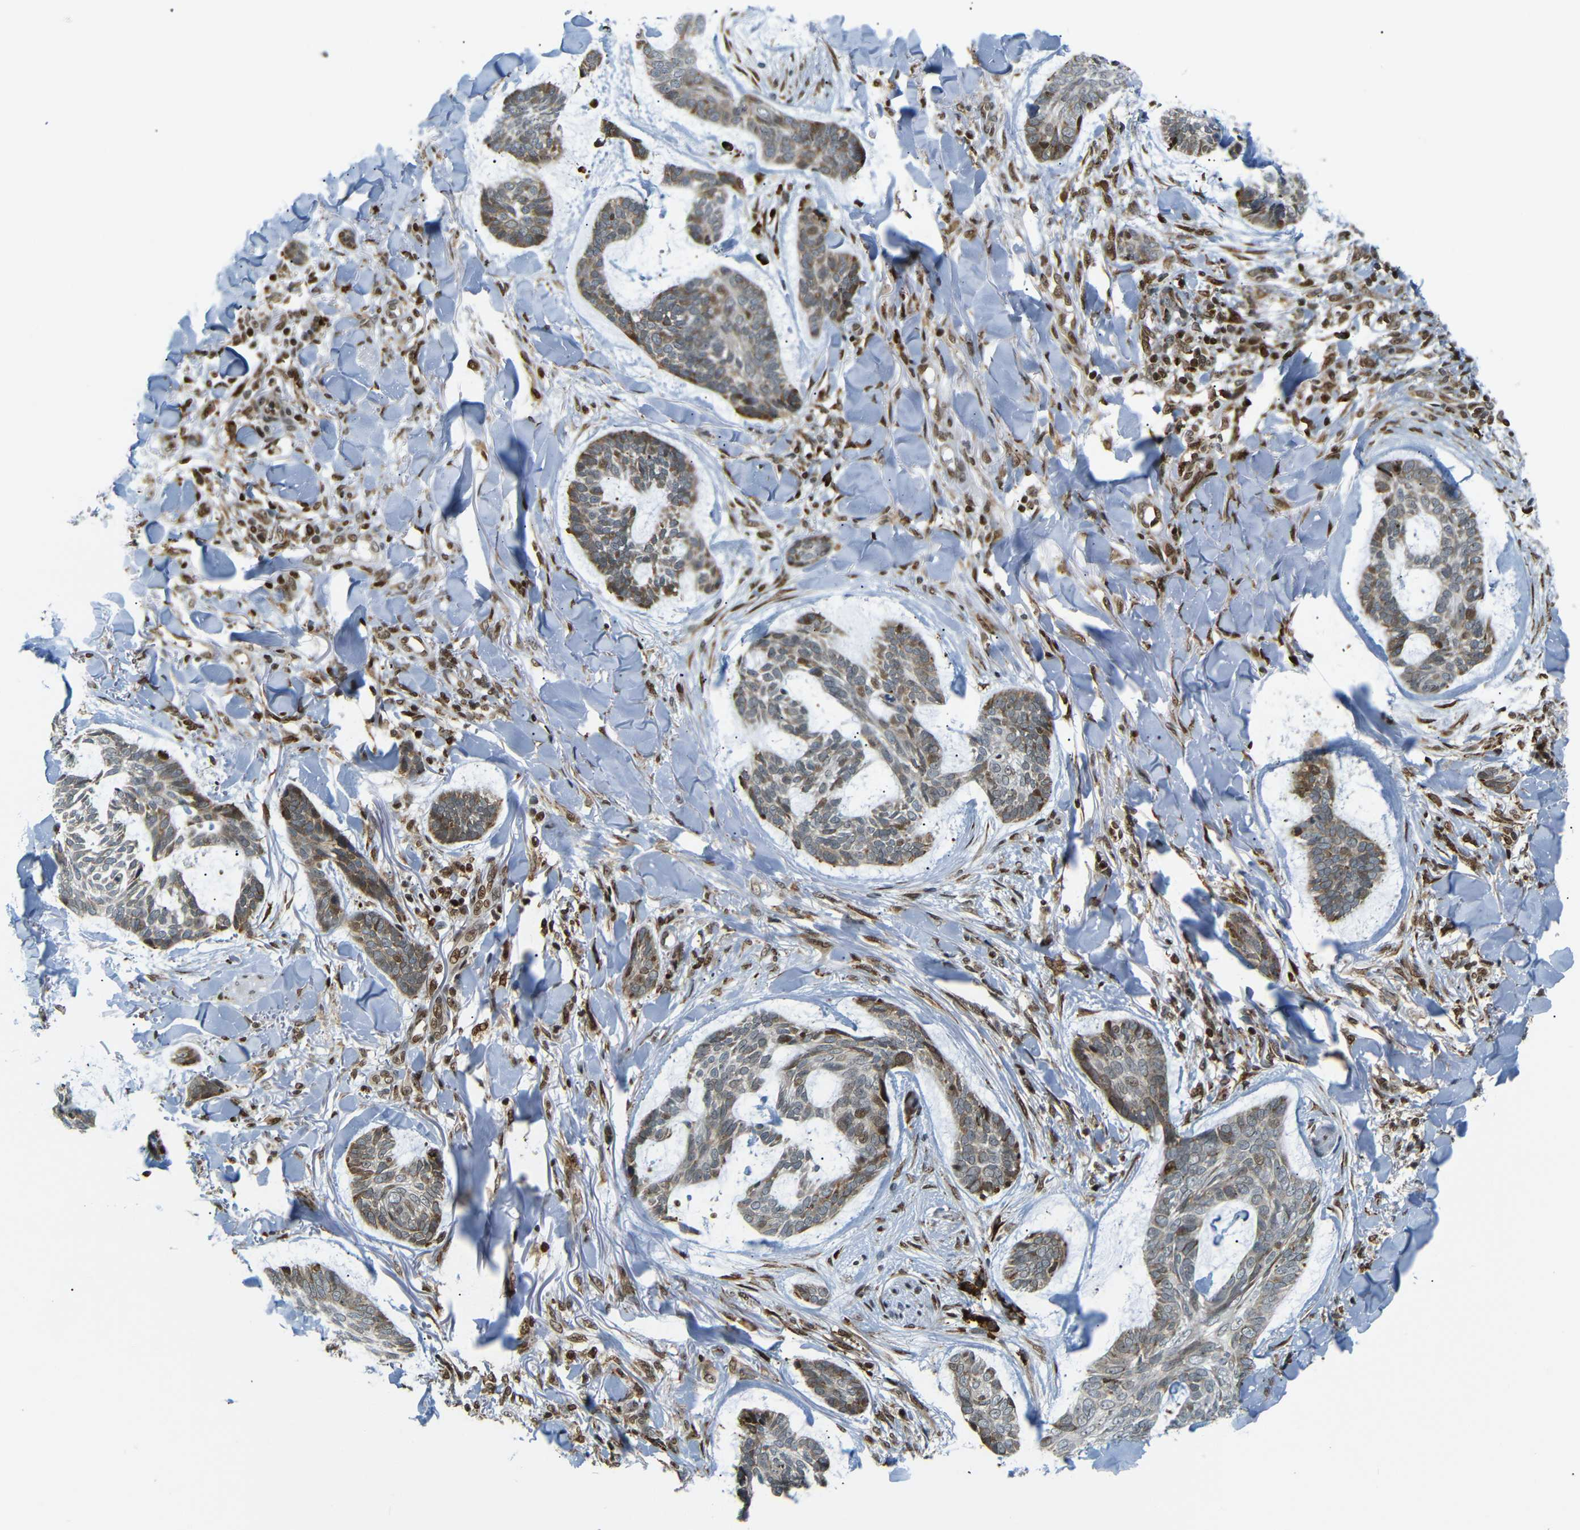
{"staining": {"intensity": "moderate", "quantity": ">75%", "location": "cytoplasmic/membranous"}, "tissue": "skin cancer", "cell_type": "Tumor cells", "image_type": "cancer", "snomed": [{"axis": "morphology", "description": "Basal cell carcinoma"}, {"axis": "topography", "description": "Skin"}], "caption": "Tumor cells demonstrate moderate cytoplasmic/membranous positivity in approximately >75% of cells in skin cancer.", "gene": "SPCS2", "patient": {"sex": "male", "age": 43}}